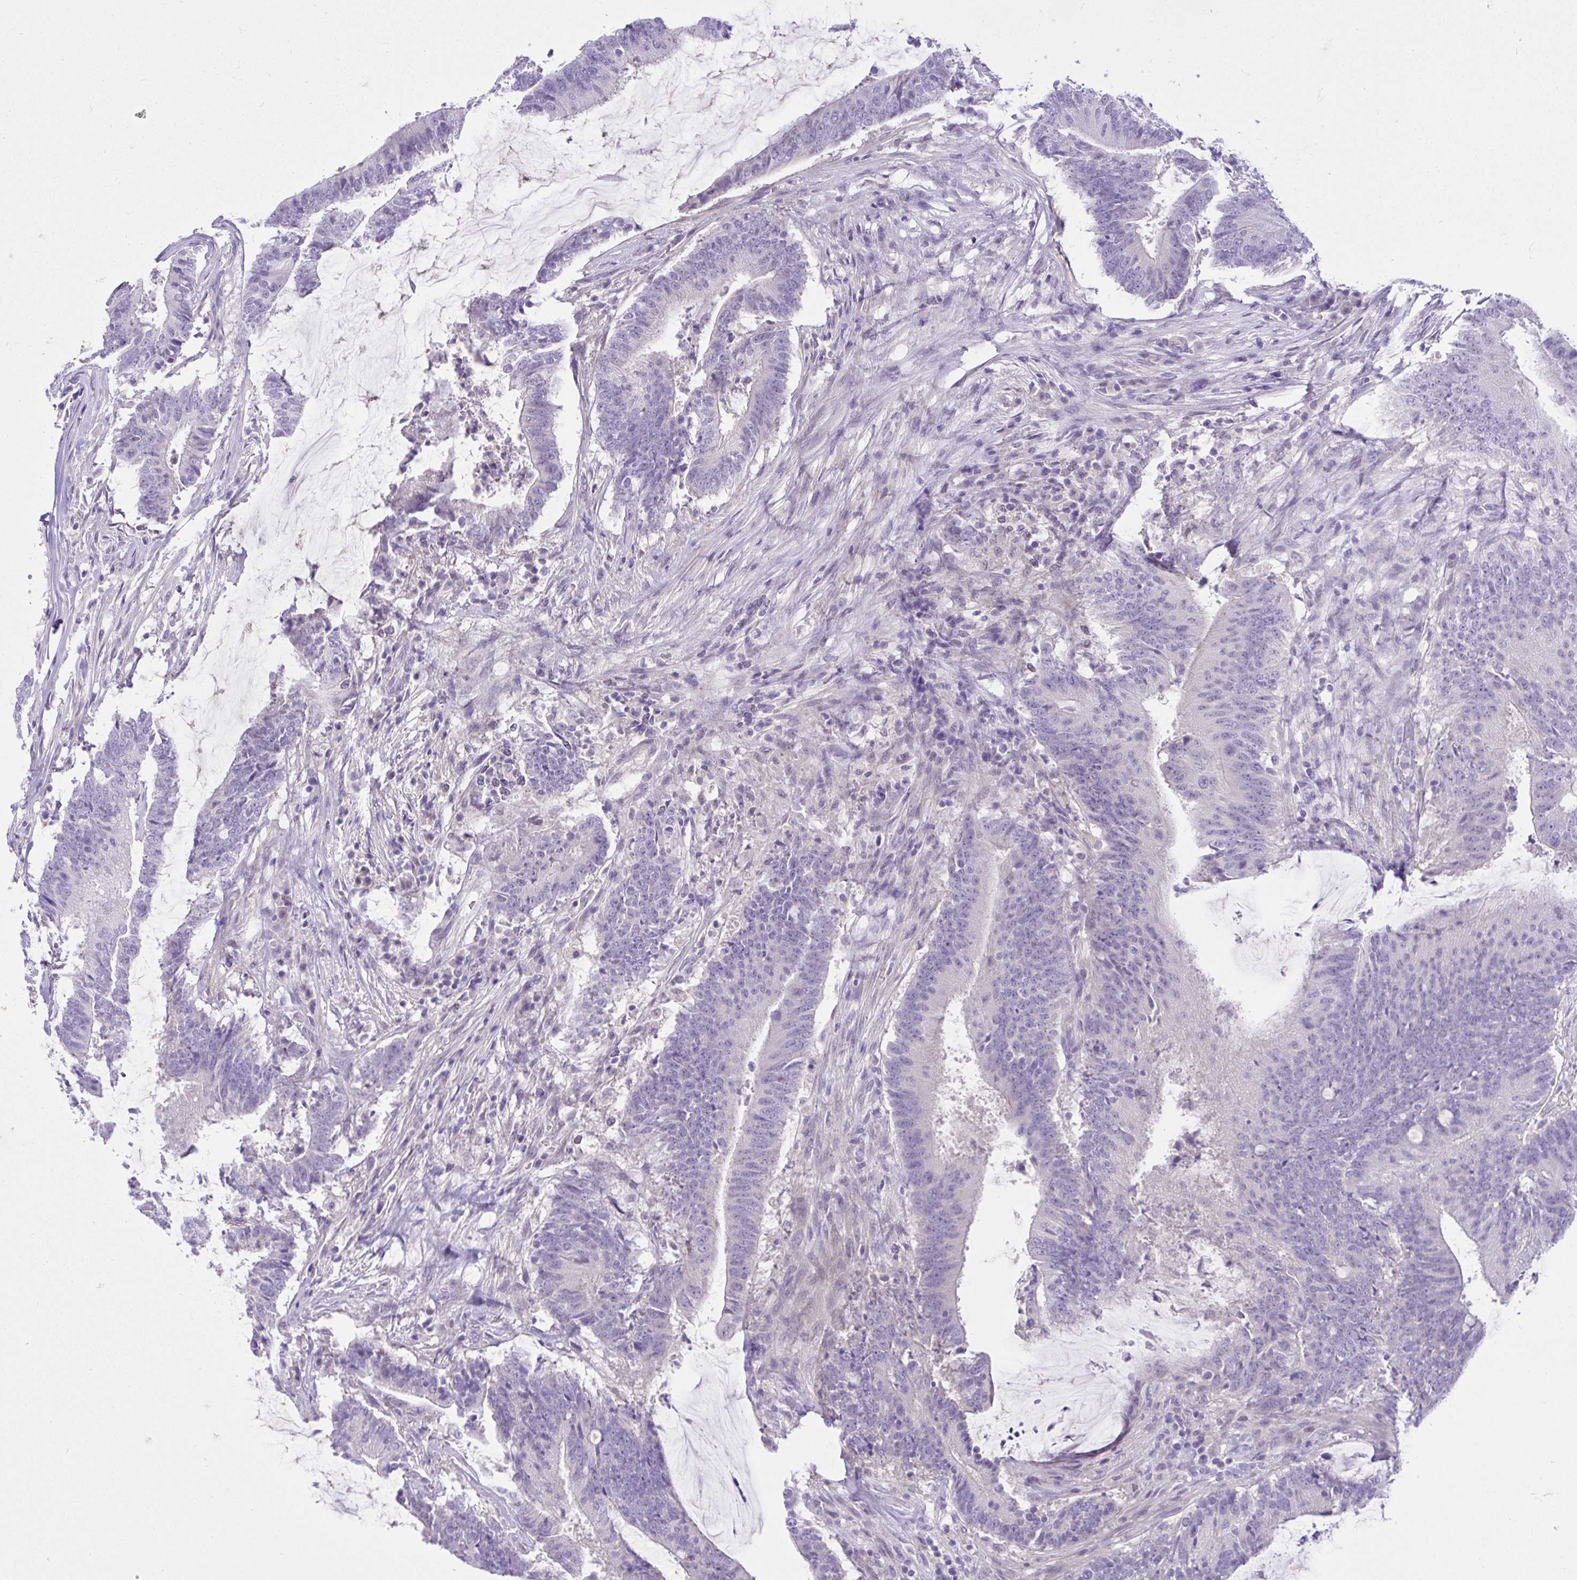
{"staining": {"intensity": "negative", "quantity": "none", "location": "none"}, "tissue": "colorectal cancer", "cell_type": "Tumor cells", "image_type": "cancer", "snomed": [{"axis": "morphology", "description": "Adenocarcinoma, NOS"}, {"axis": "topography", "description": "Colon"}], "caption": "Human adenocarcinoma (colorectal) stained for a protein using immunohistochemistry (IHC) exhibits no positivity in tumor cells.", "gene": "ANO4", "patient": {"sex": "female", "age": 43}}